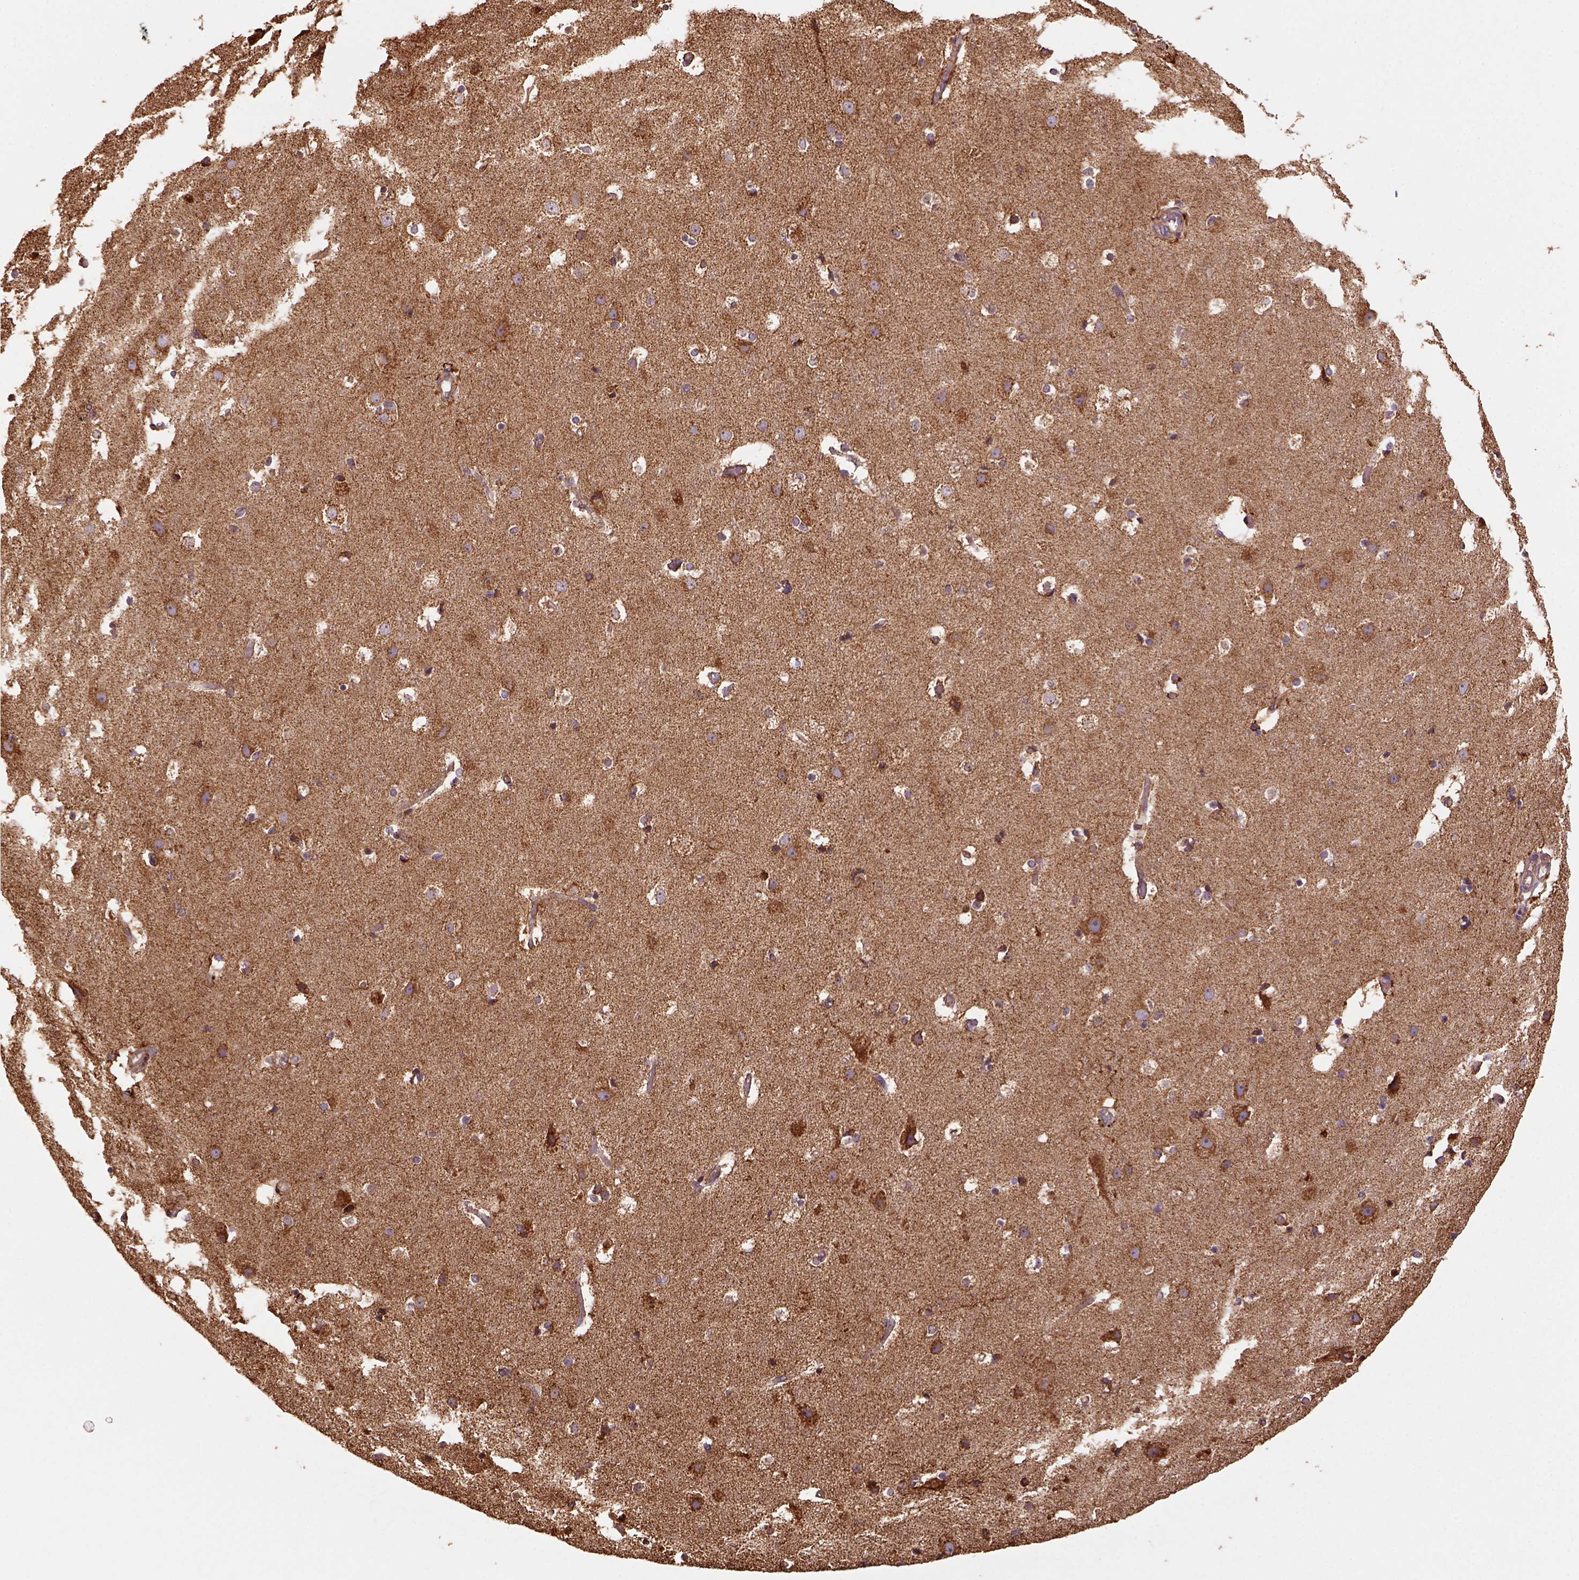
{"staining": {"intensity": "moderate", "quantity": ">75%", "location": "cytoplasmic/membranous"}, "tissue": "cerebral cortex", "cell_type": "Endothelial cells", "image_type": "normal", "snomed": [{"axis": "morphology", "description": "Normal tissue, NOS"}, {"axis": "topography", "description": "Cerebral cortex"}], "caption": "DAB (3,3'-diaminobenzidine) immunohistochemical staining of unremarkable cerebral cortex shows moderate cytoplasmic/membranous protein expression in approximately >75% of endothelial cells.", "gene": "MAPK8IP3", "patient": {"sex": "female", "age": 52}}